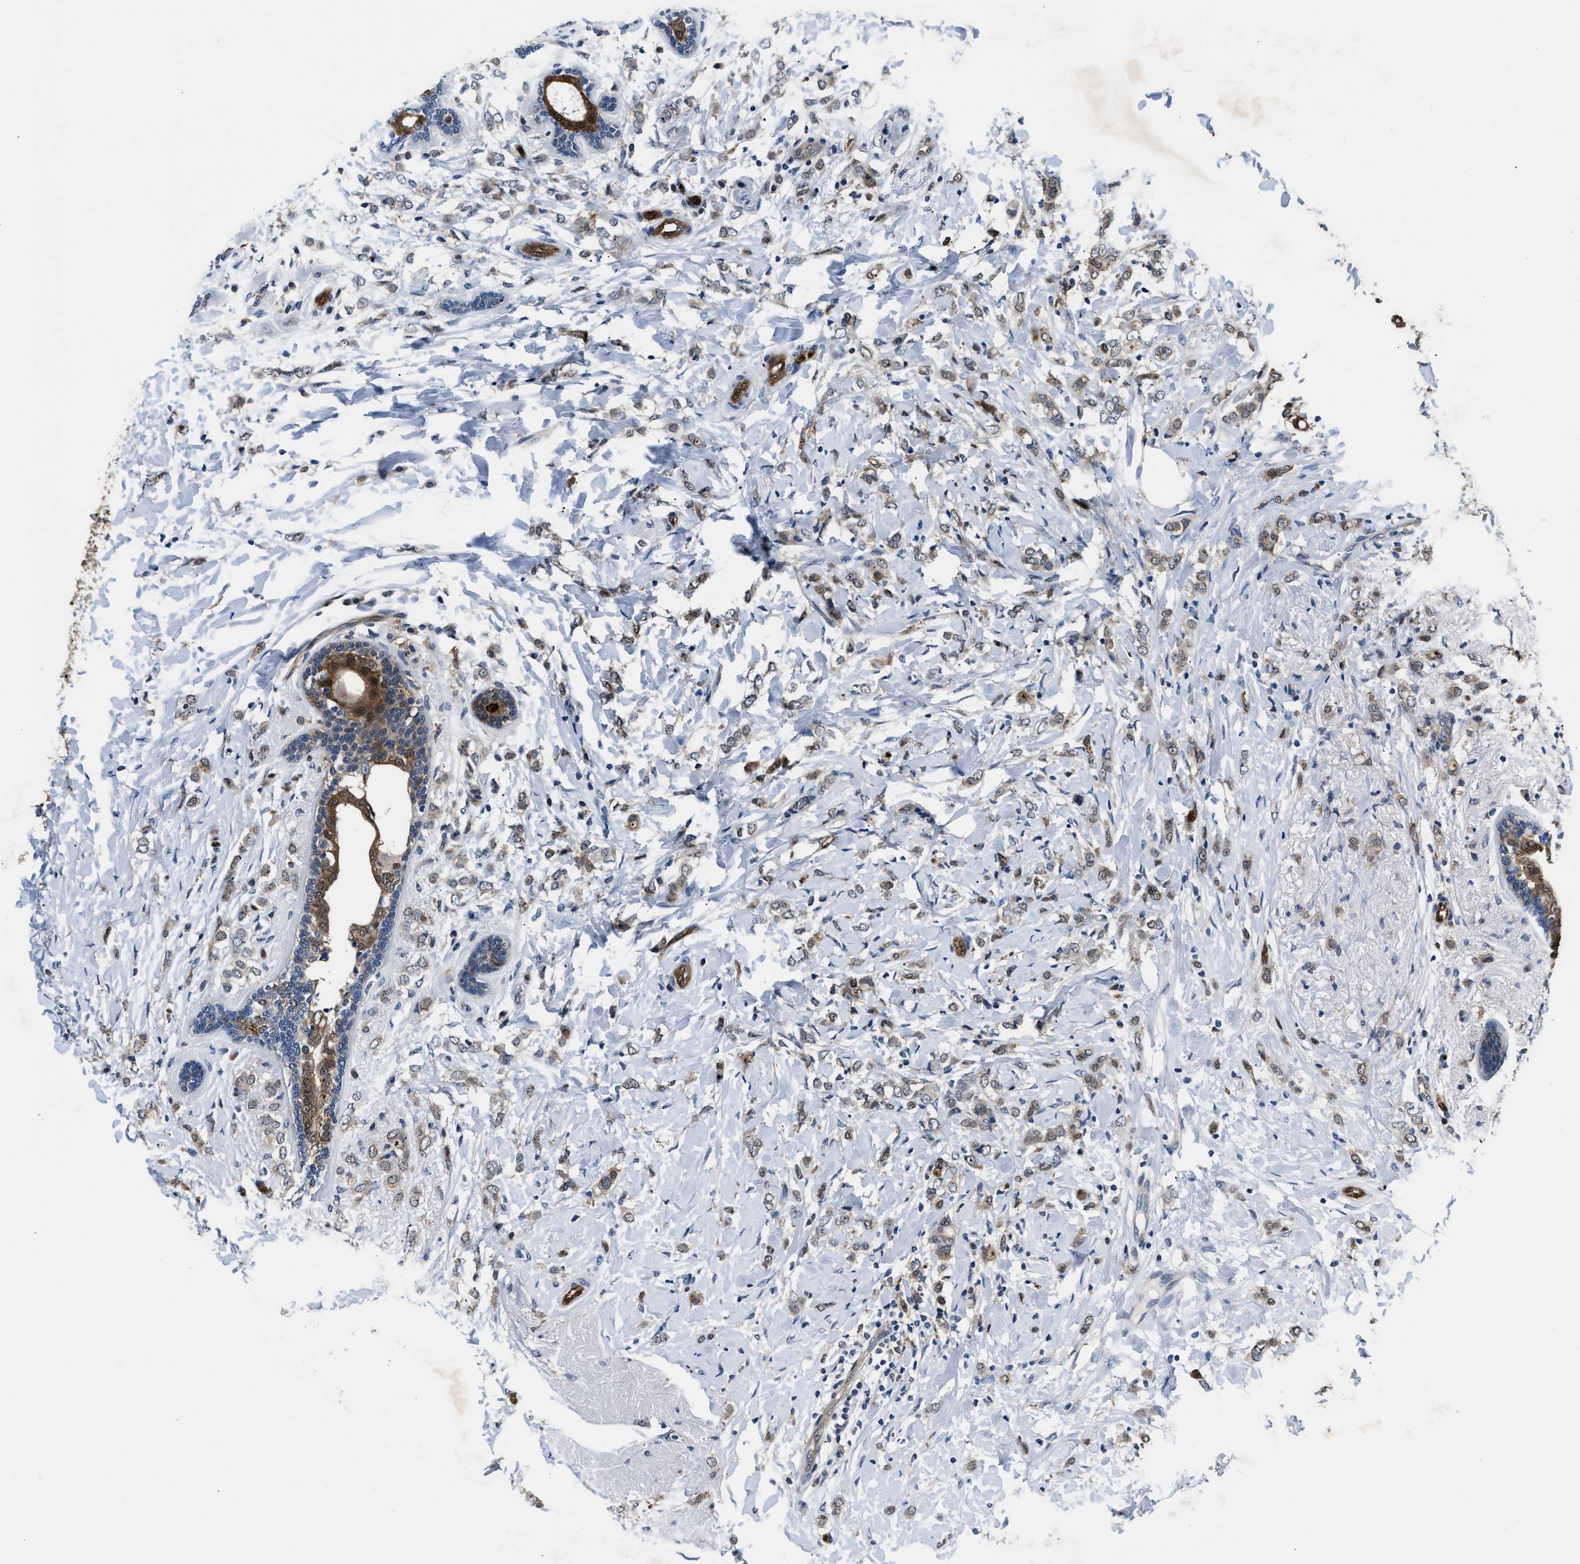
{"staining": {"intensity": "weak", "quantity": "25%-75%", "location": "cytoplasmic/membranous"}, "tissue": "breast cancer", "cell_type": "Tumor cells", "image_type": "cancer", "snomed": [{"axis": "morphology", "description": "Normal tissue, NOS"}, {"axis": "morphology", "description": "Lobular carcinoma"}, {"axis": "topography", "description": "Breast"}], "caption": "Human breast cancer stained for a protein (brown) displays weak cytoplasmic/membranous positive staining in approximately 25%-75% of tumor cells.", "gene": "PPA1", "patient": {"sex": "female", "age": 47}}